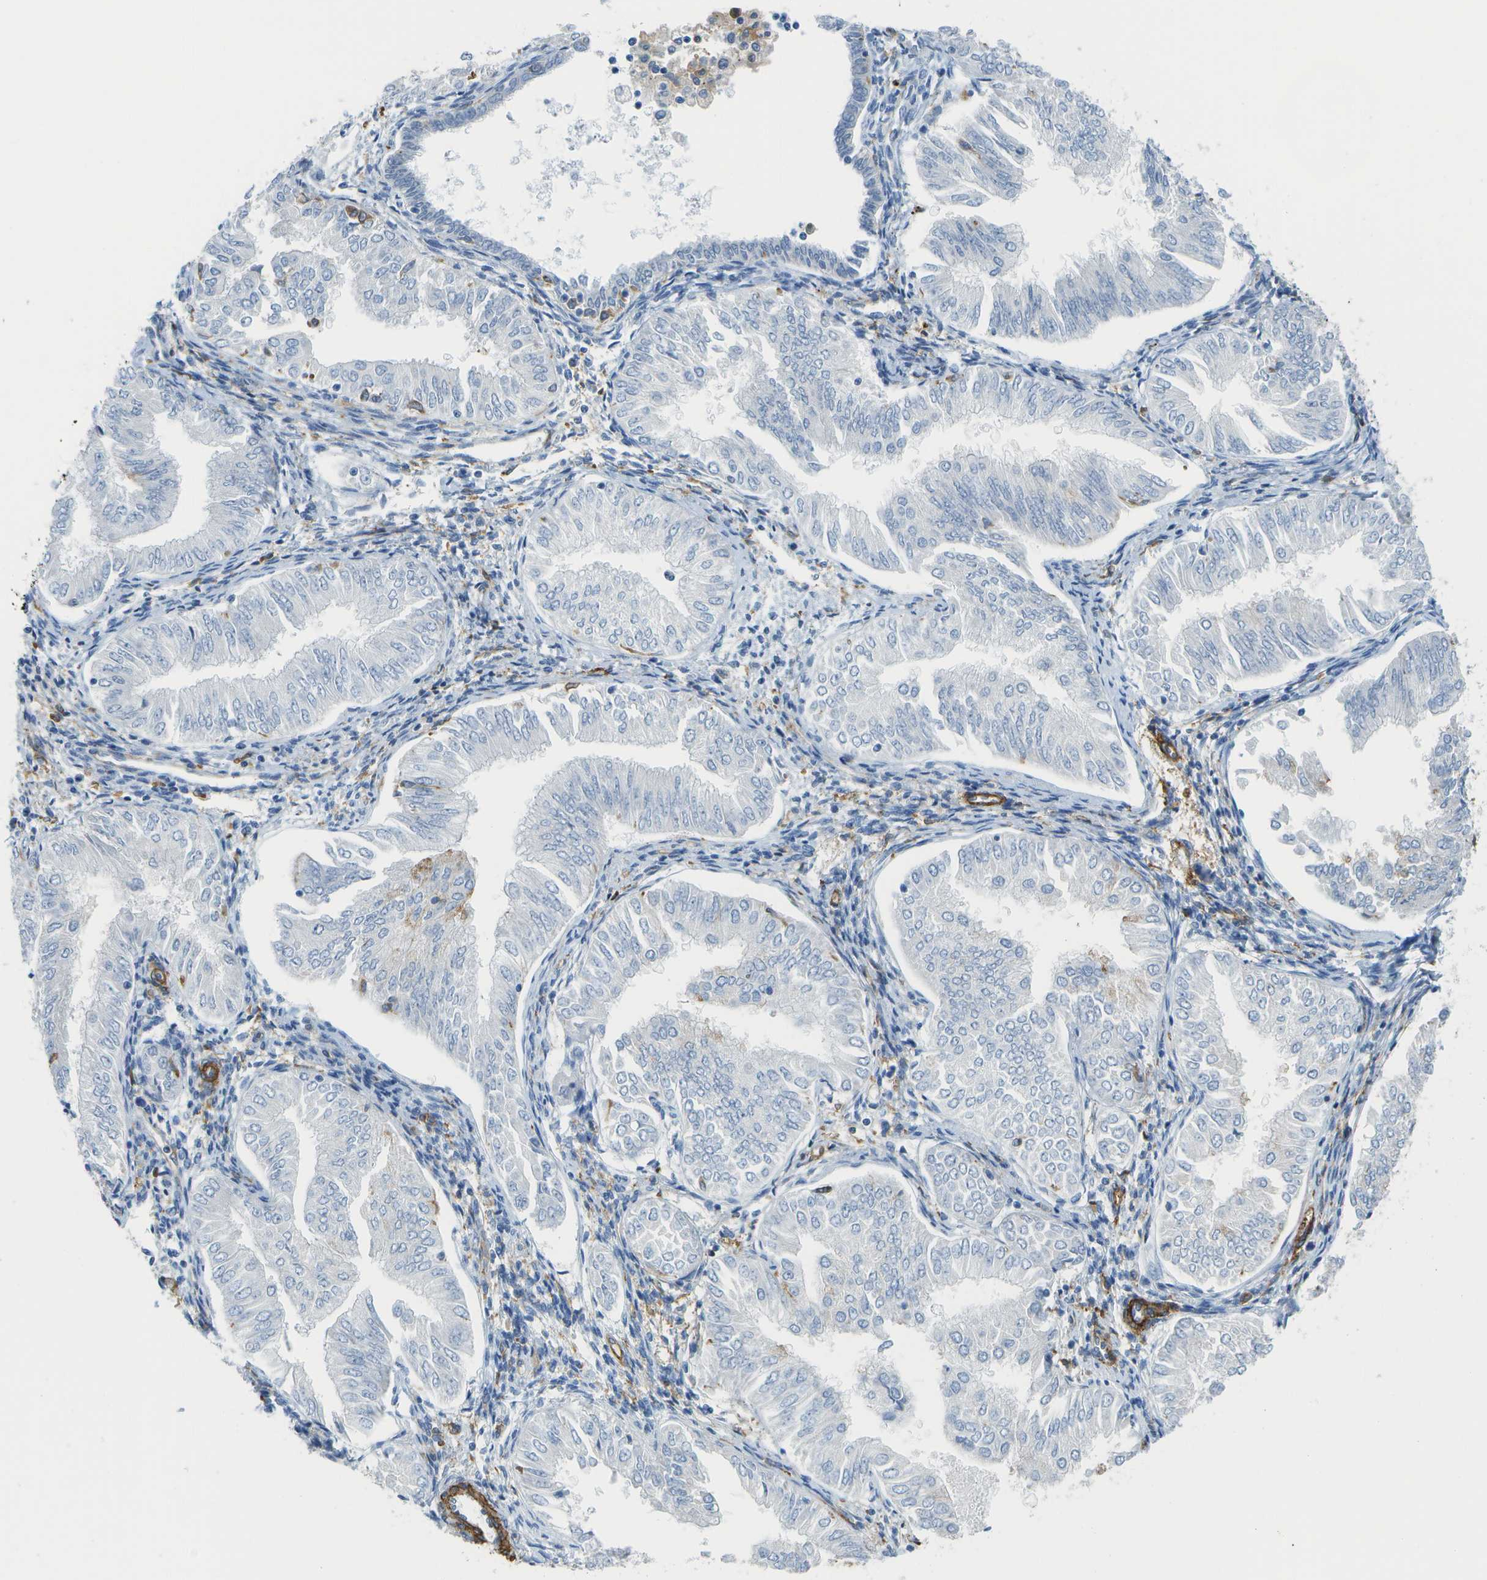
{"staining": {"intensity": "negative", "quantity": "none", "location": "none"}, "tissue": "endometrial cancer", "cell_type": "Tumor cells", "image_type": "cancer", "snomed": [{"axis": "morphology", "description": "Adenocarcinoma, NOS"}, {"axis": "topography", "description": "Endometrium"}], "caption": "This histopathology image is of adenocarcinoma (endometrial) stained with IHC to label a protein in brown with the nuclei are counter-stained blue. There is no positivity in tumor cells.", "gene": "ZBTB43", "patient": {"sex": "female", "age": 53}}